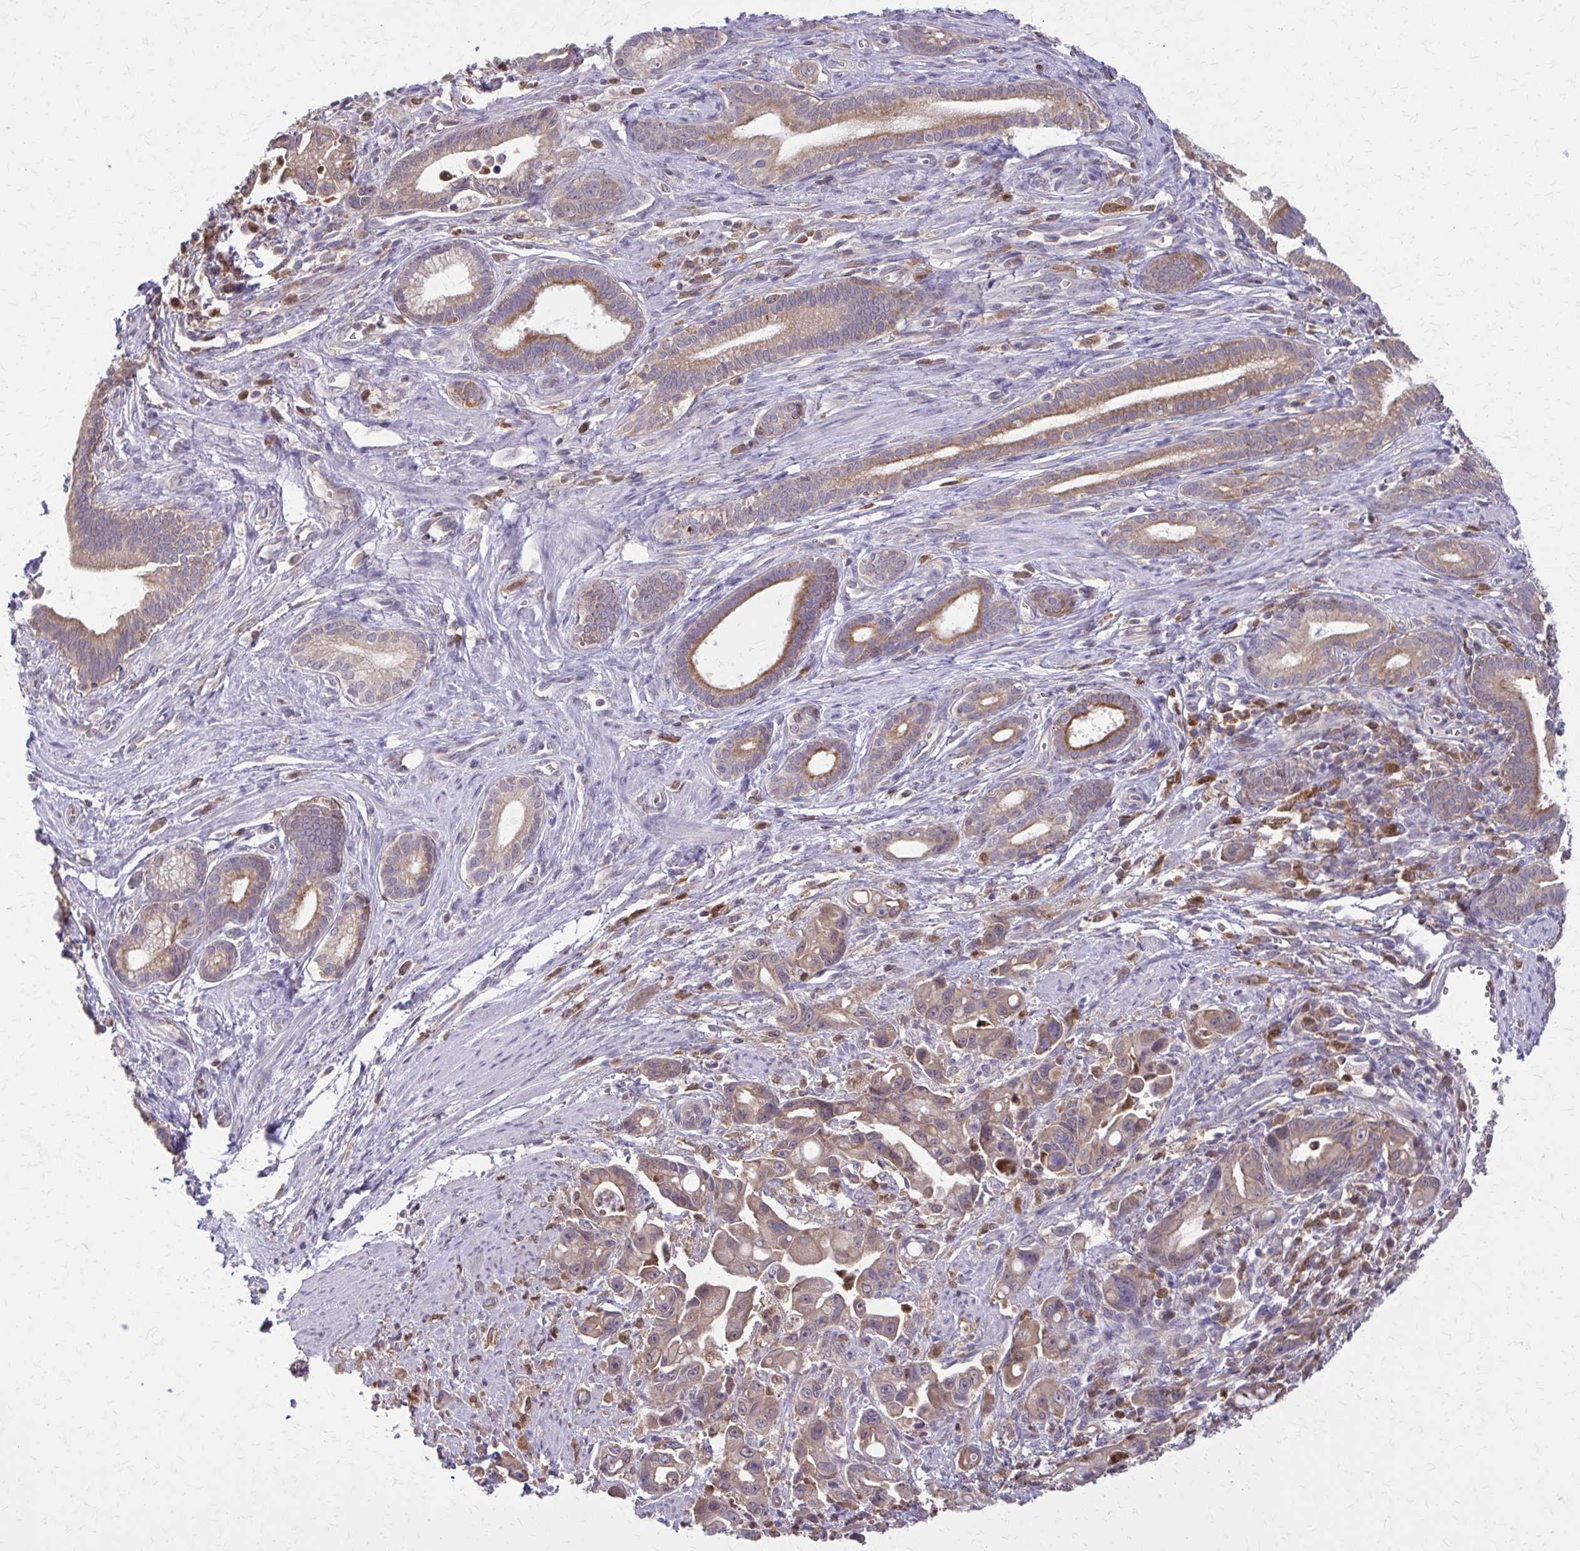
{"staining": {"intensity": "moderate", "quantity": ">75%", "location": "cytoplasmic/membranous"}, "tissue": "pancreatic cancer", "cell_type": "Tumor cells", "image_type": "cancer", "snomed": [{"axis": "morphology", "description": "Adenocarcinoma, NOS"}, {"axis": "topography", "description": "Pancreas"}], "caption": "Immunohistochemistry of human pancreatic cancer (adenocarcinoma) shows medium levels of moderate cytoplasmic/membranous staining in approximately >75% of tumor cells.", "gene": "NRBF2", "patient": {"sex": "male", "age": 68}}